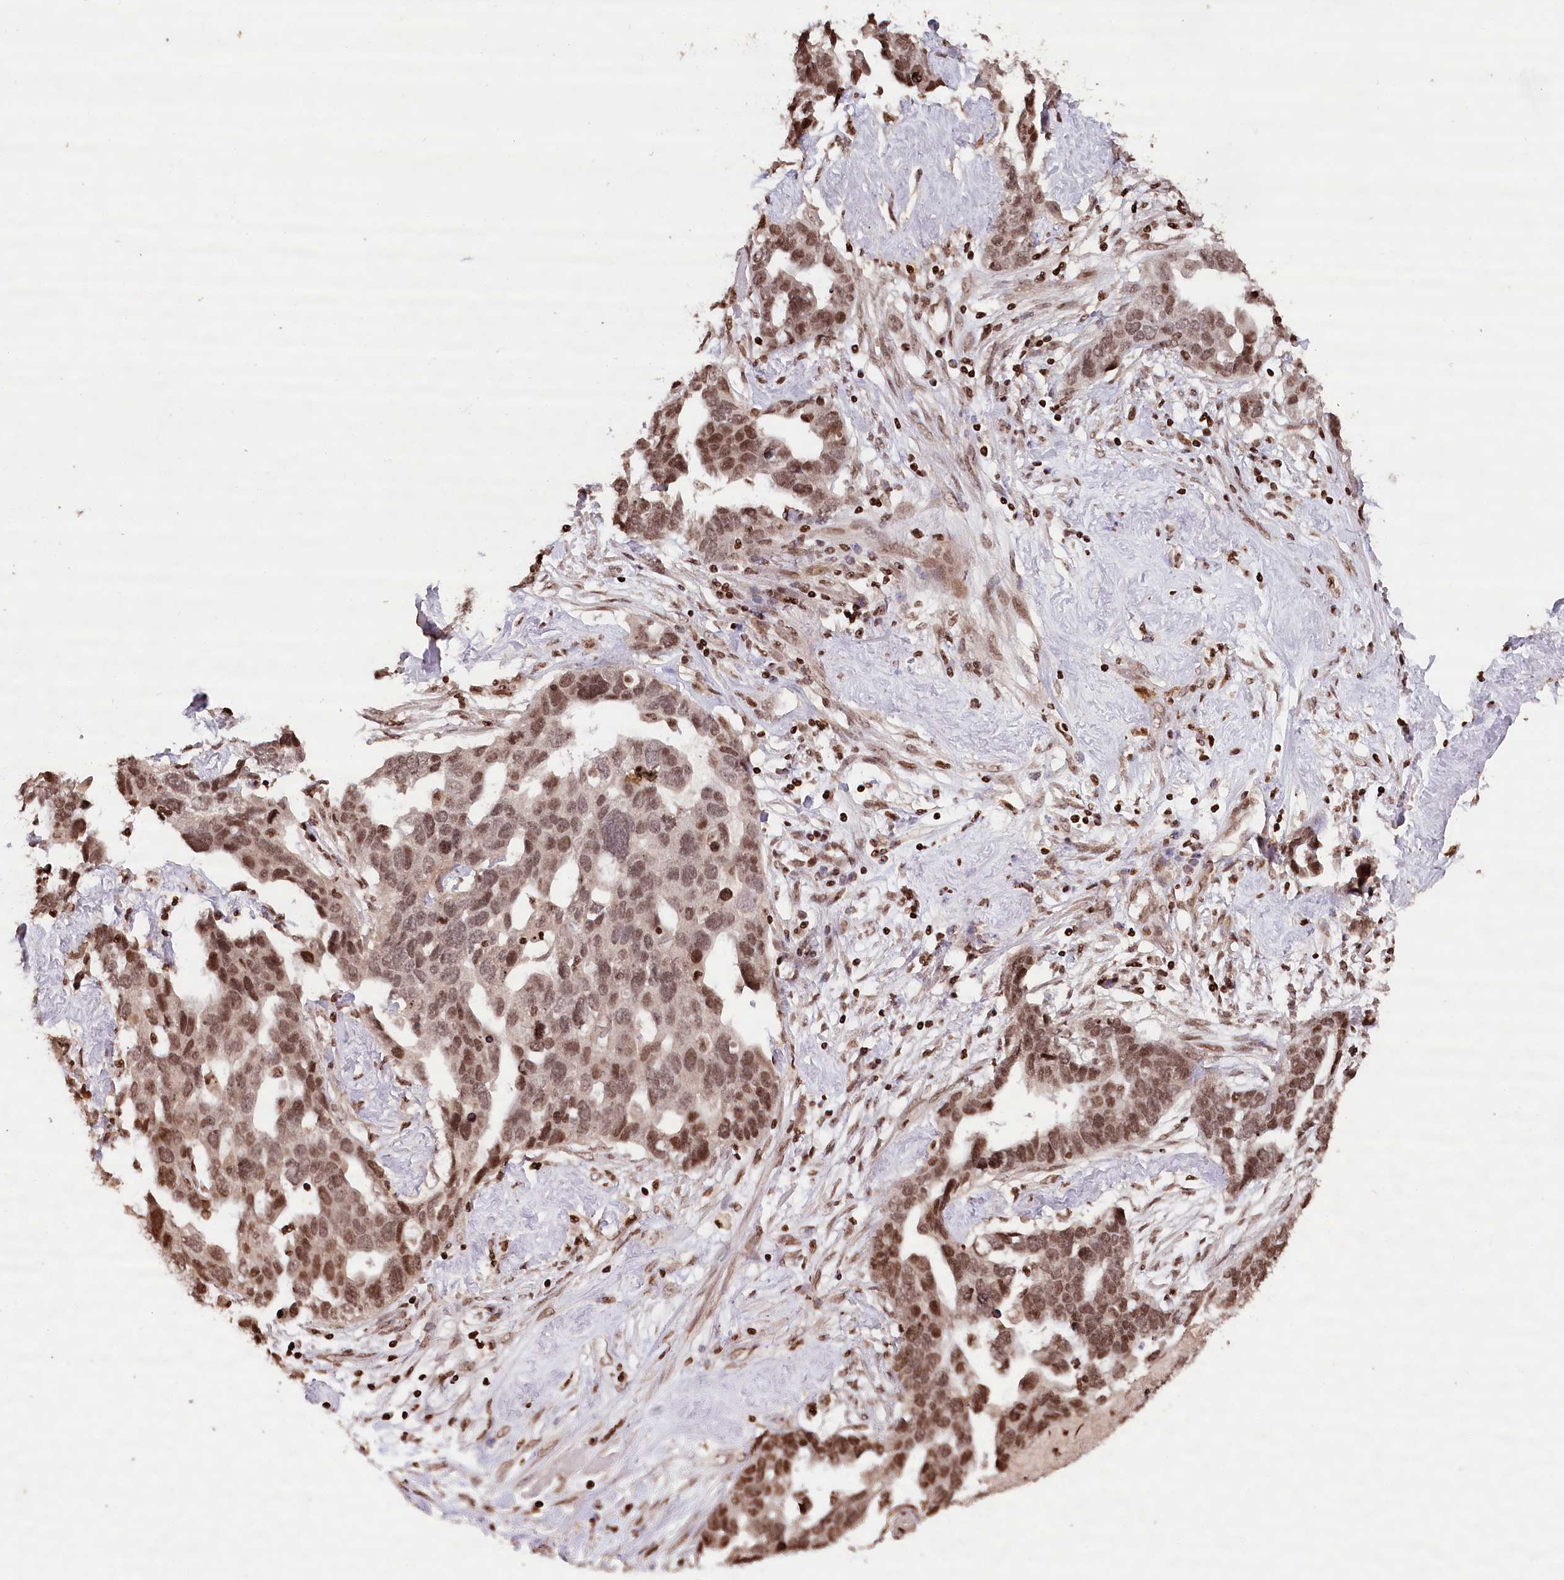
{"staining": {"intensity": "moderate", "quantity": ">75%", "location": "nuclear"}, "tissue": "ovarian cancer", "cell_type": "Tumor cells", "image_type": "cancer", "snomed": [{"axis": "morphology", "description": "Cystadenocarcinoma, serous, NOS"}, {"axis": "topography", "description": "Ovary"}], "caption": "Tumor cells reveal medium levels of moderate nuclear staining in about >75% of cells in human ovarian cancer (serous cystadenocarcinoma). (Brightfield microscopy of DAB IHC at high magnification).", "gene": "CCSER2", "patient": {"sex": "female", "age": 54}}